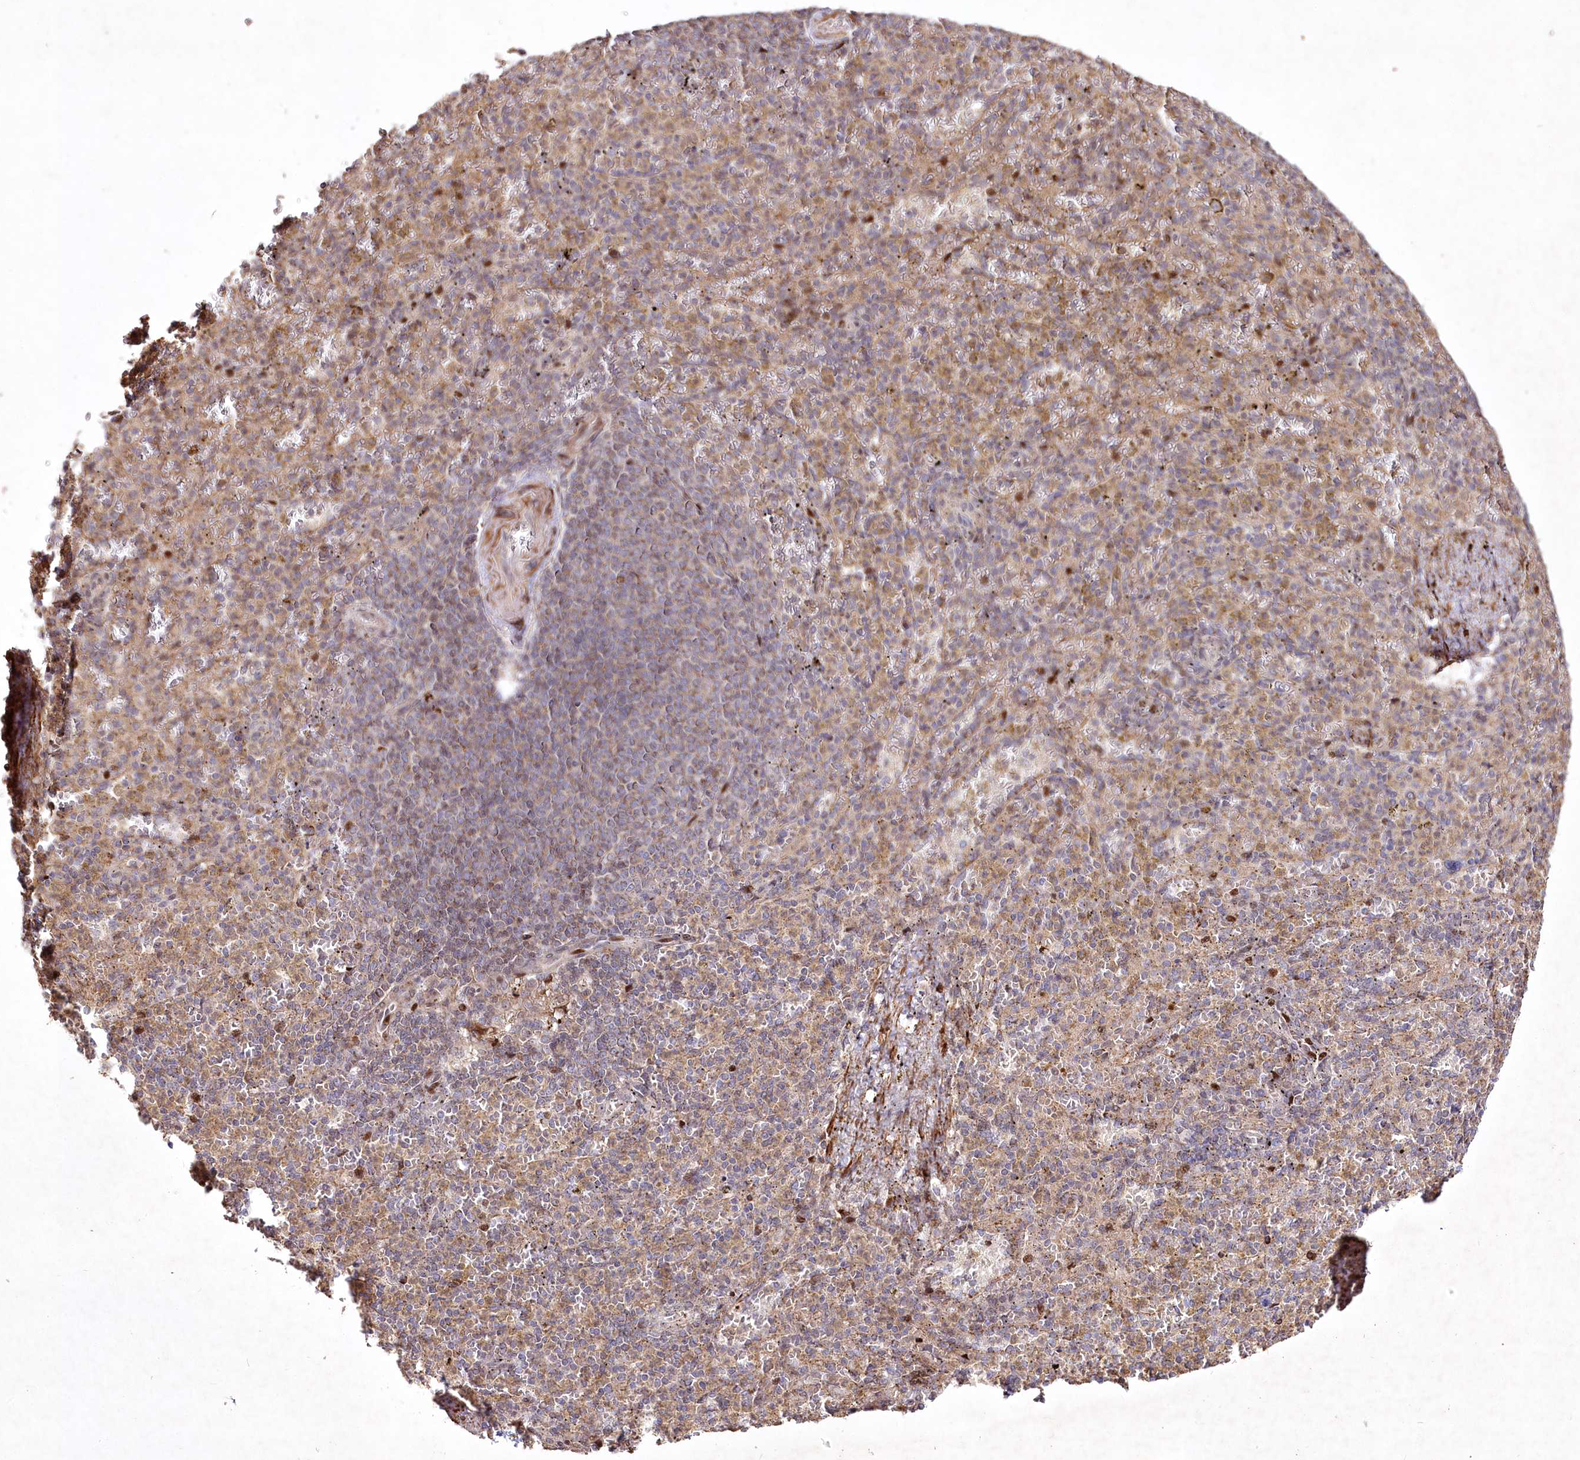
{"staining": {"intensity": "moderate", "quantity": "25%-75%", "location": "cytoplasmic/membranous,nuclear"}, "tissue": "spleen", "cell_type": "Cells in red pulp", "image_type": "normal", "snomed": [{"axis": "morphology", "description": "Normal tissue, NOS"}, {"axis": "topography", "description": "Spleen"}], "caption": "Immunohistochemical staining of normal human spleen exhibits medium levels of moderate cytoplasmic/membranous,nuclear positivity in about 25%-75% of cells in red pulp.", "gene": "PSTK", "patient": {"sex": "female", "age": 74}}